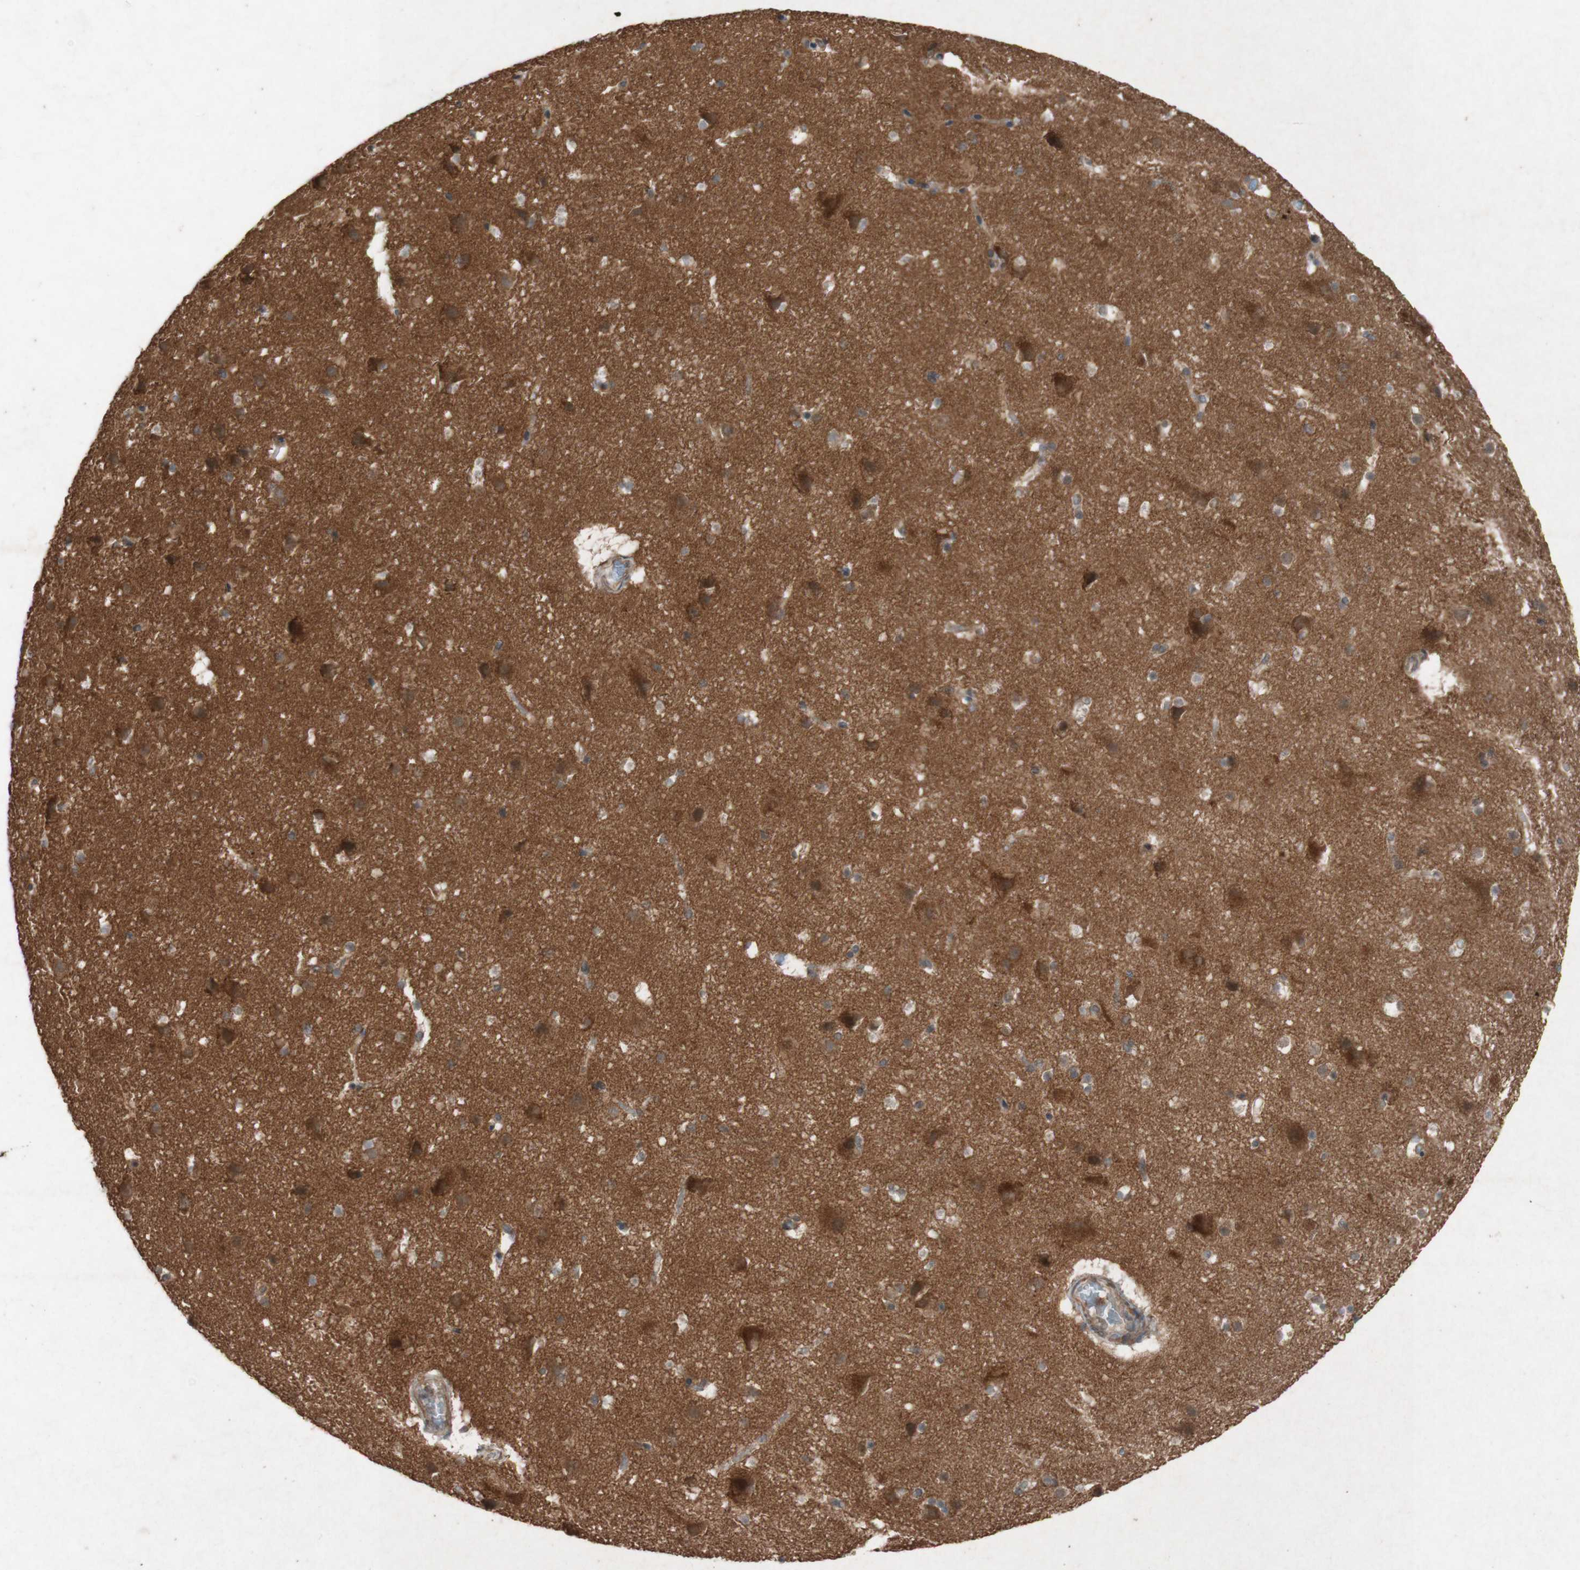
{"staining": {"intensity": "weak", "quantity": ">75%", "location": "cytoplasmic/membranous"}, "tissue": "cerebral cortex", "cell_type": "Endothelial cells", "image_type": "normal", "snomed": [{"axis": "morphology", "description": "Normal tissue, NOS"}, {"axis": "topography", "description": "Cerebral cortex"}], "caption": "IHC image of unremarkable human cerebral cortex stained for a protein (brown), which demonstrates low levels of weak cytoplasmic/membranous expression in approximately >75% of endothelial cells.", "gene": "ATP6V1F", "patient": {"sex": "male", "age": 45}}